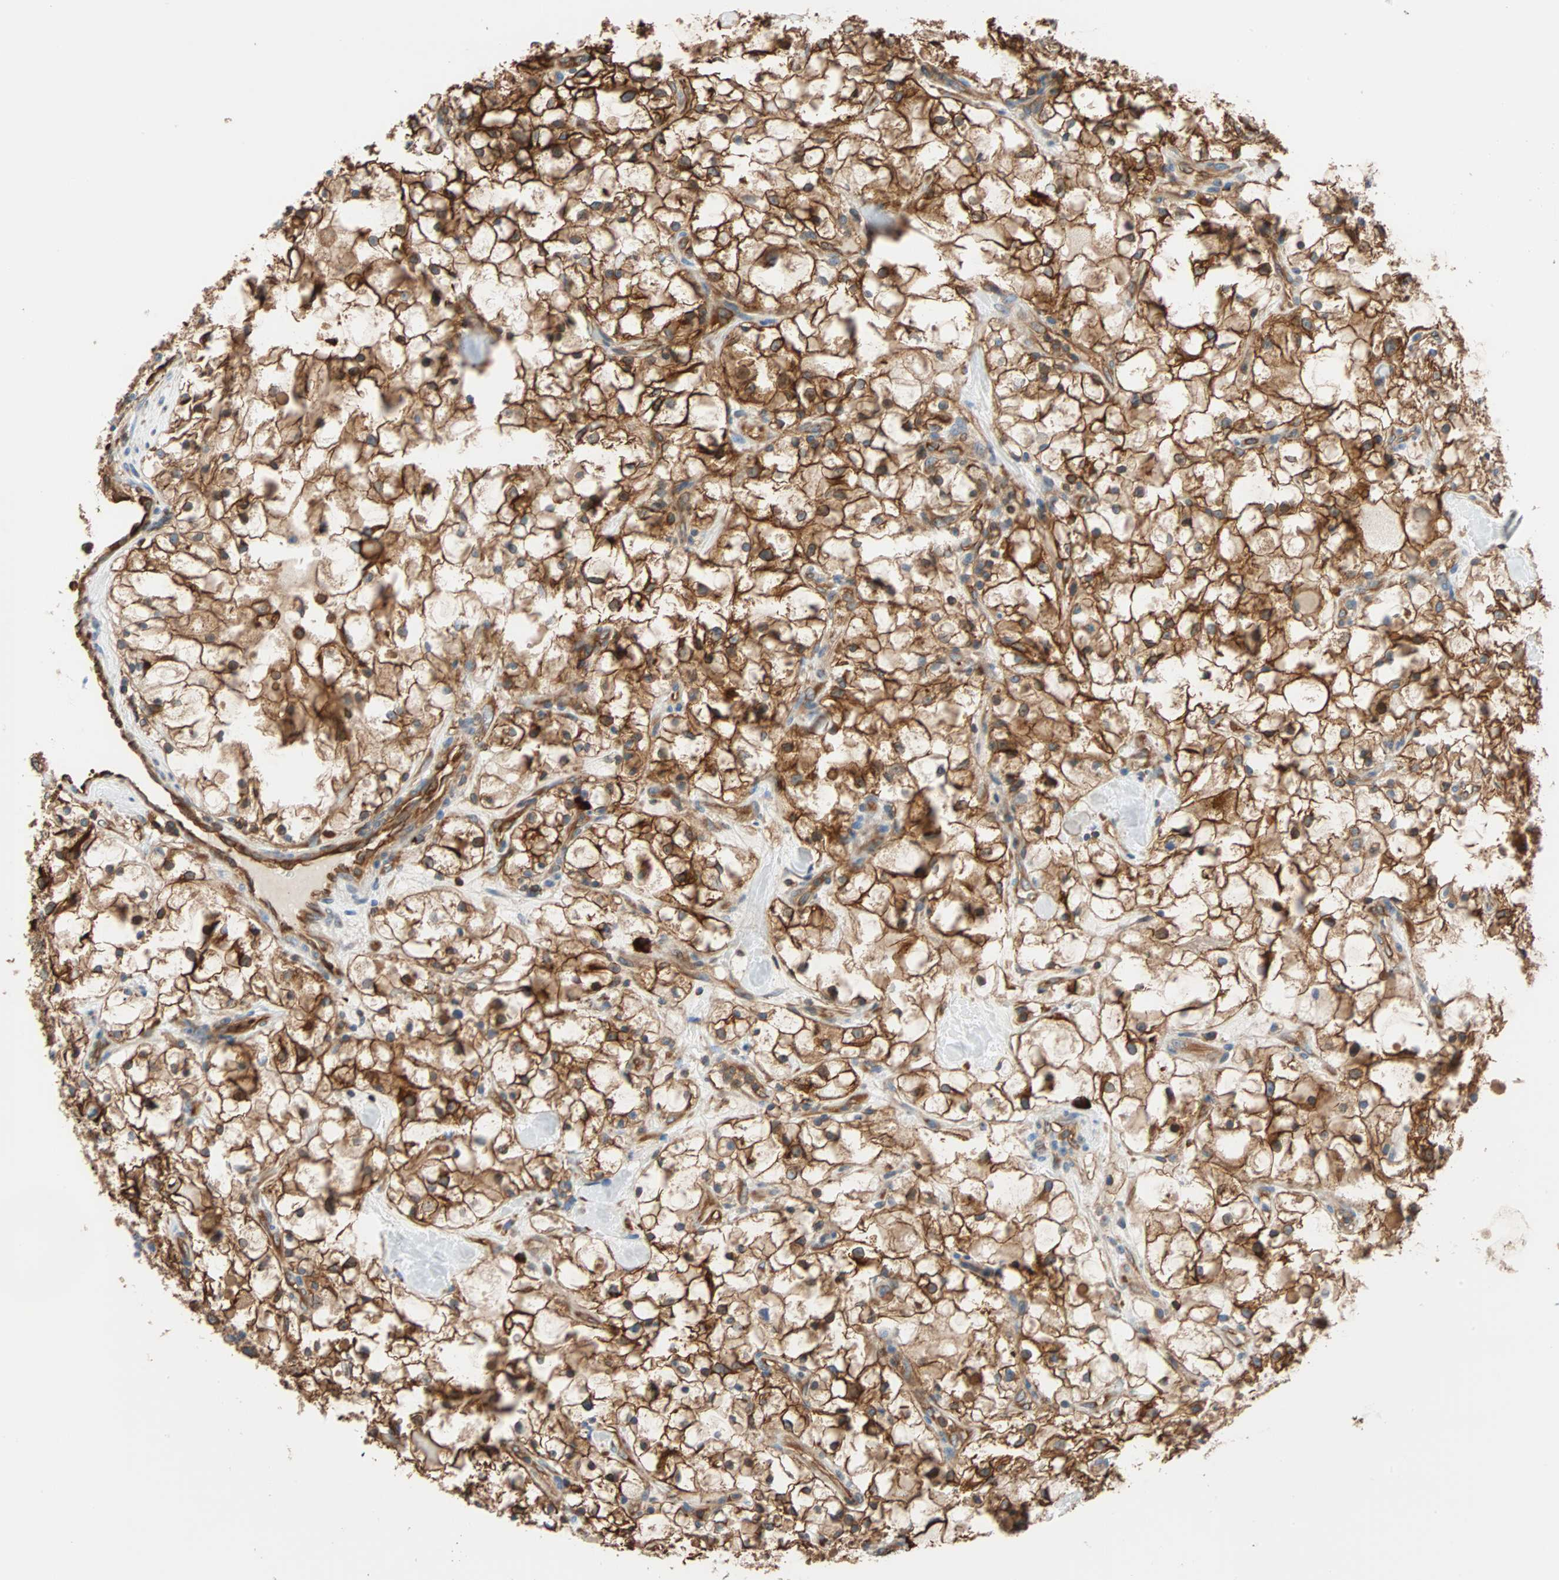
{"staining": {"intensity": "strong", "quantity": ">75%", "location": "cytoplasmic/membranous"}, "tissue": "renal cancer", "cell_type": "Tumor cells", "image_type": "cancer", "snomed": [{"axis": "morphology", "description": "Adenocarcinoma, NOS"}, {"axis": "topography", "description": "Kidney"}], "caption": "Renal cancer (adenocarcinoma) stained with a brown dye exhibits strong cytoplasmic/membranous positive positivity in about >75% of tumor cells.", "gene": "EEF2", "patient": {"sex": "female", "age": 60}}